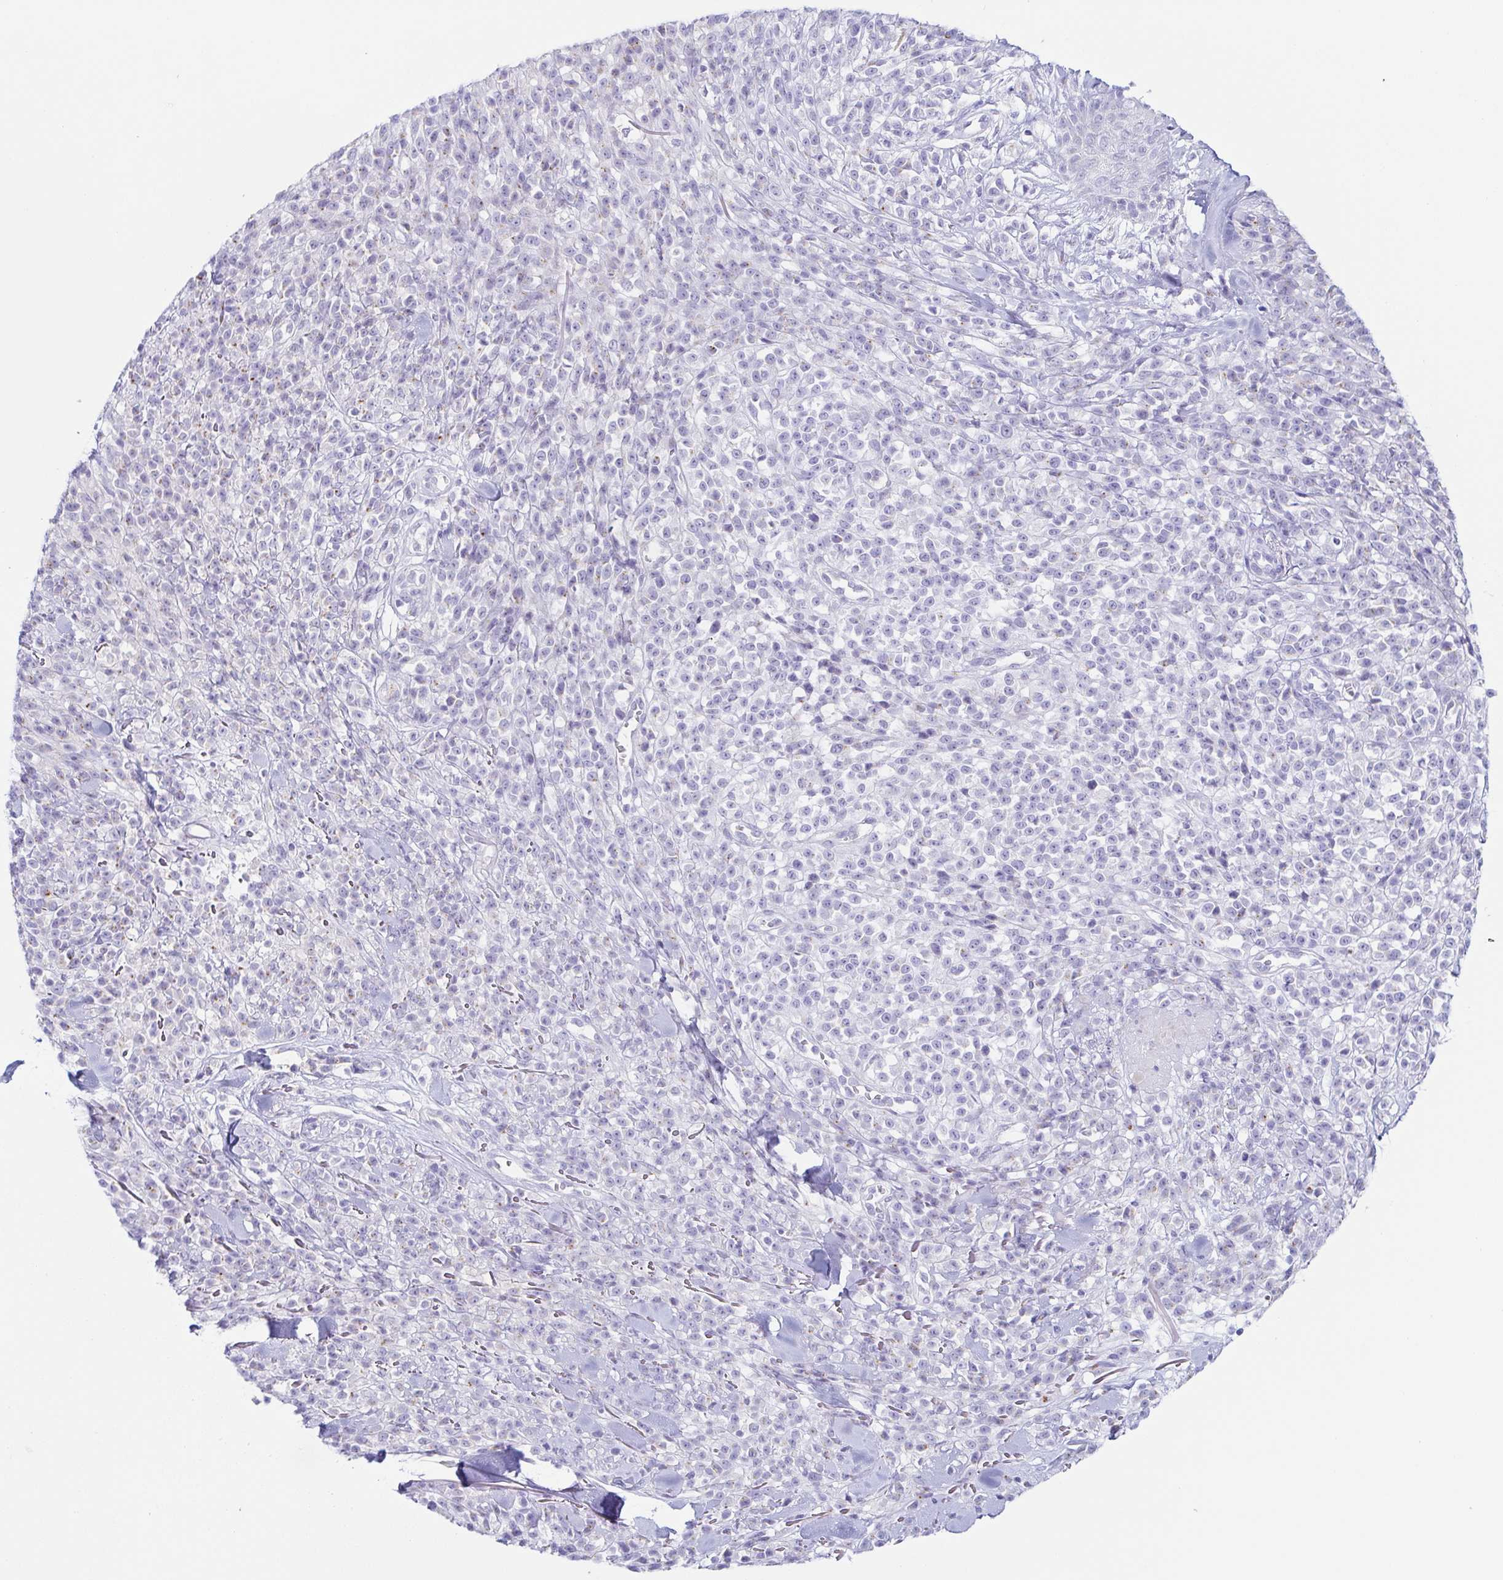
{"staining": {"intensity": "negative", "quantity": "none", "location": "none"}, "tissue": "melanoma", "cell_type": "Tumor cells", "image_type": "cancer", "snomed": [{"axis": "morphology", "description": "Malignant melanoma, NOS"}, {"axis": "topography", "description": "Skin"}, {"axis": "topography", "description": "Skin of trunk"}], "caption": "This is an immunohistochemistry (IHC) micrograph of human melanoma. There is no staining in tumor cells.", "gene": "LDLRAD1", "patient": {"sex": "male", "age": 74}}